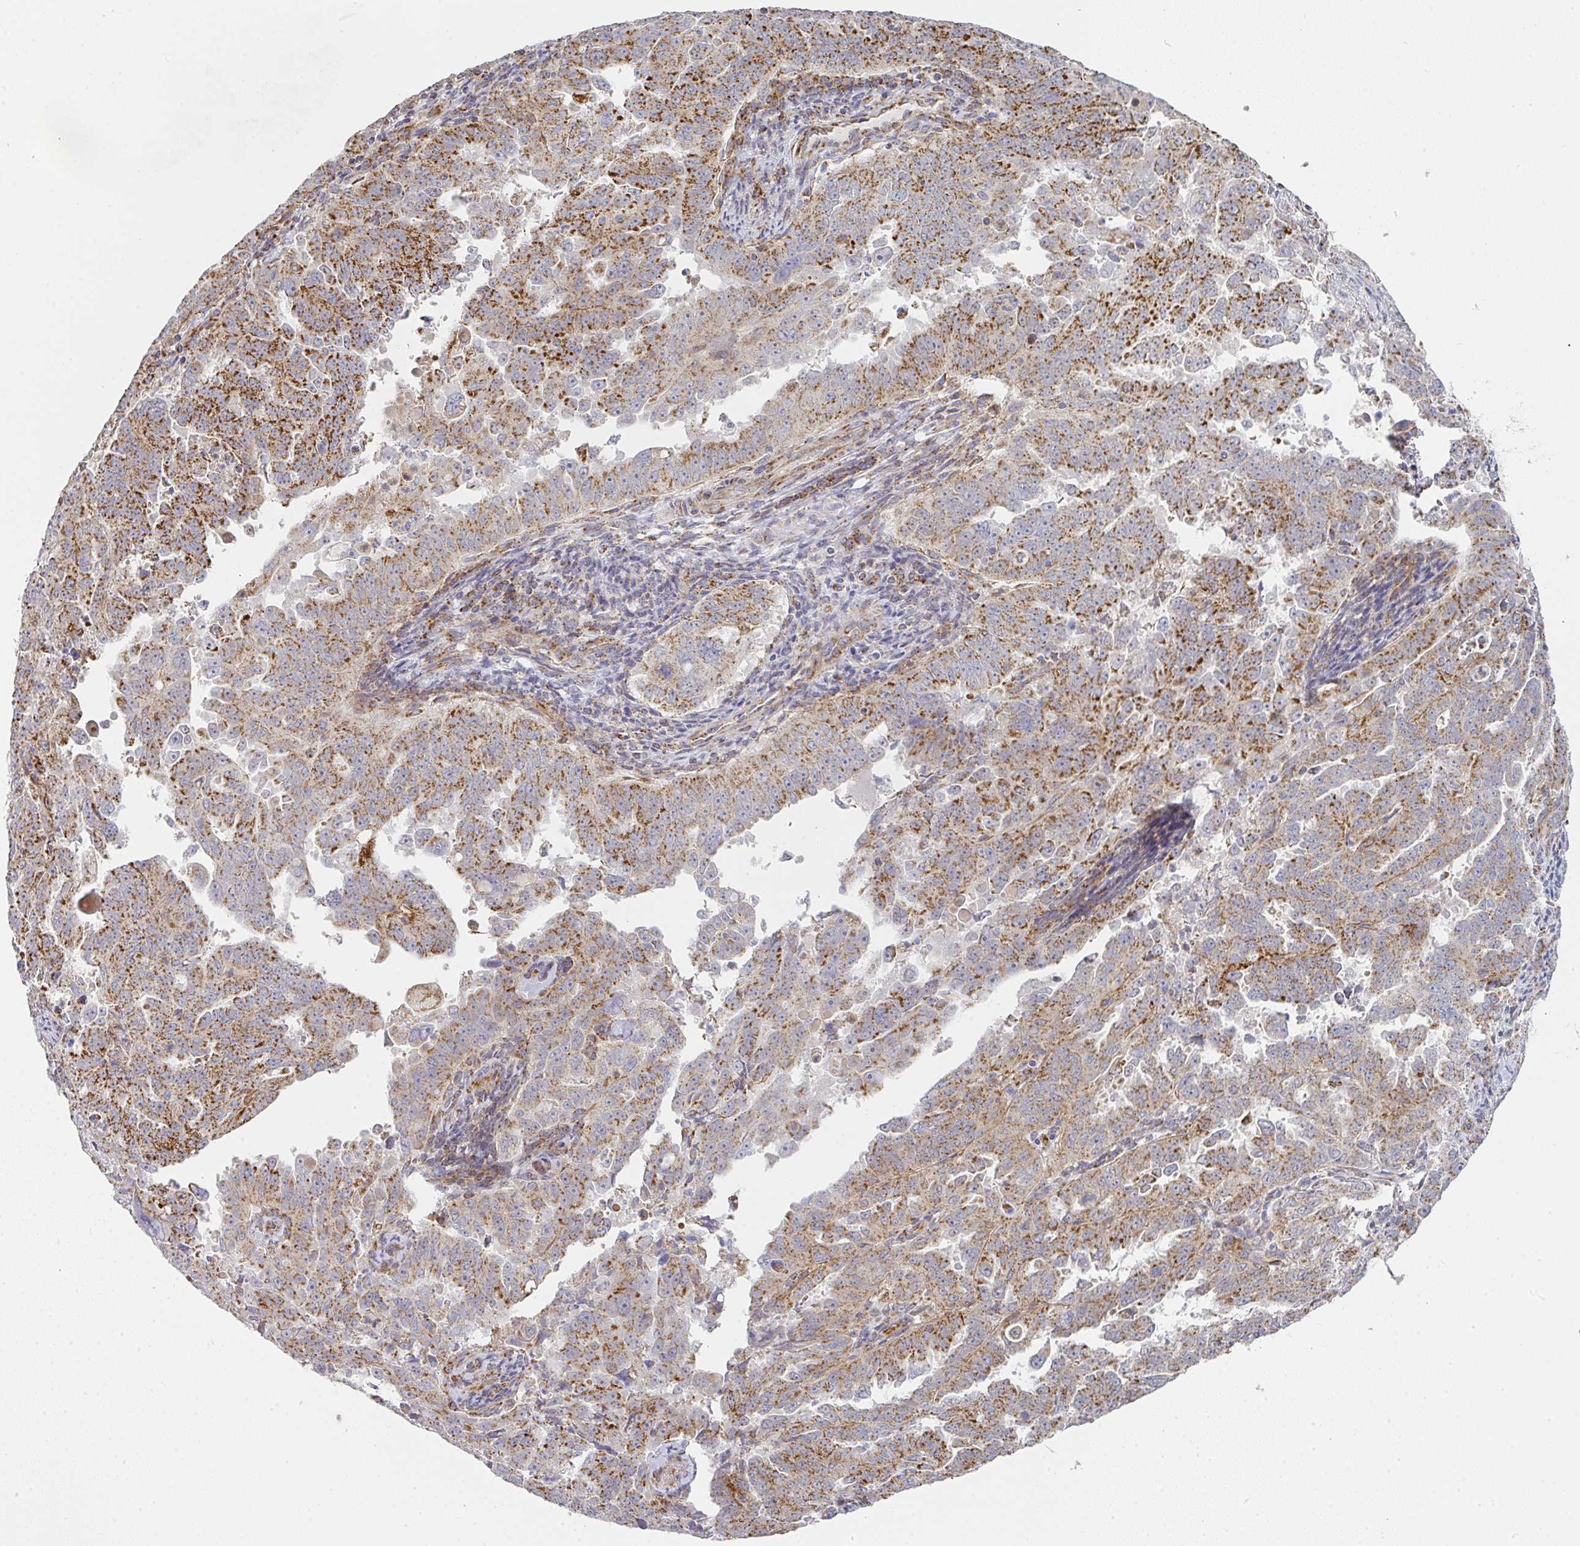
{"staining": {"intensity": "strong", "quantity": "25%-75%", "location": "cytoplasmic/membranous"}, "tissue": "endometrial cancer", "cell_type": "Tumor cells", "image_type": "cancer", "snomed": [{"axis": "morphology", "description": "Adenocarcinoma, NOS"}, {"axis": "topography", "description": "Endometrium"}], "caption": "Protein staining of endometrial cancer tissue exhibits strong cytoplasmic/membranous positivity in approximately 25%-75% of tumor cells.", "gene": "ZNF526", "patient": {"sex": "female", "age": 65}}